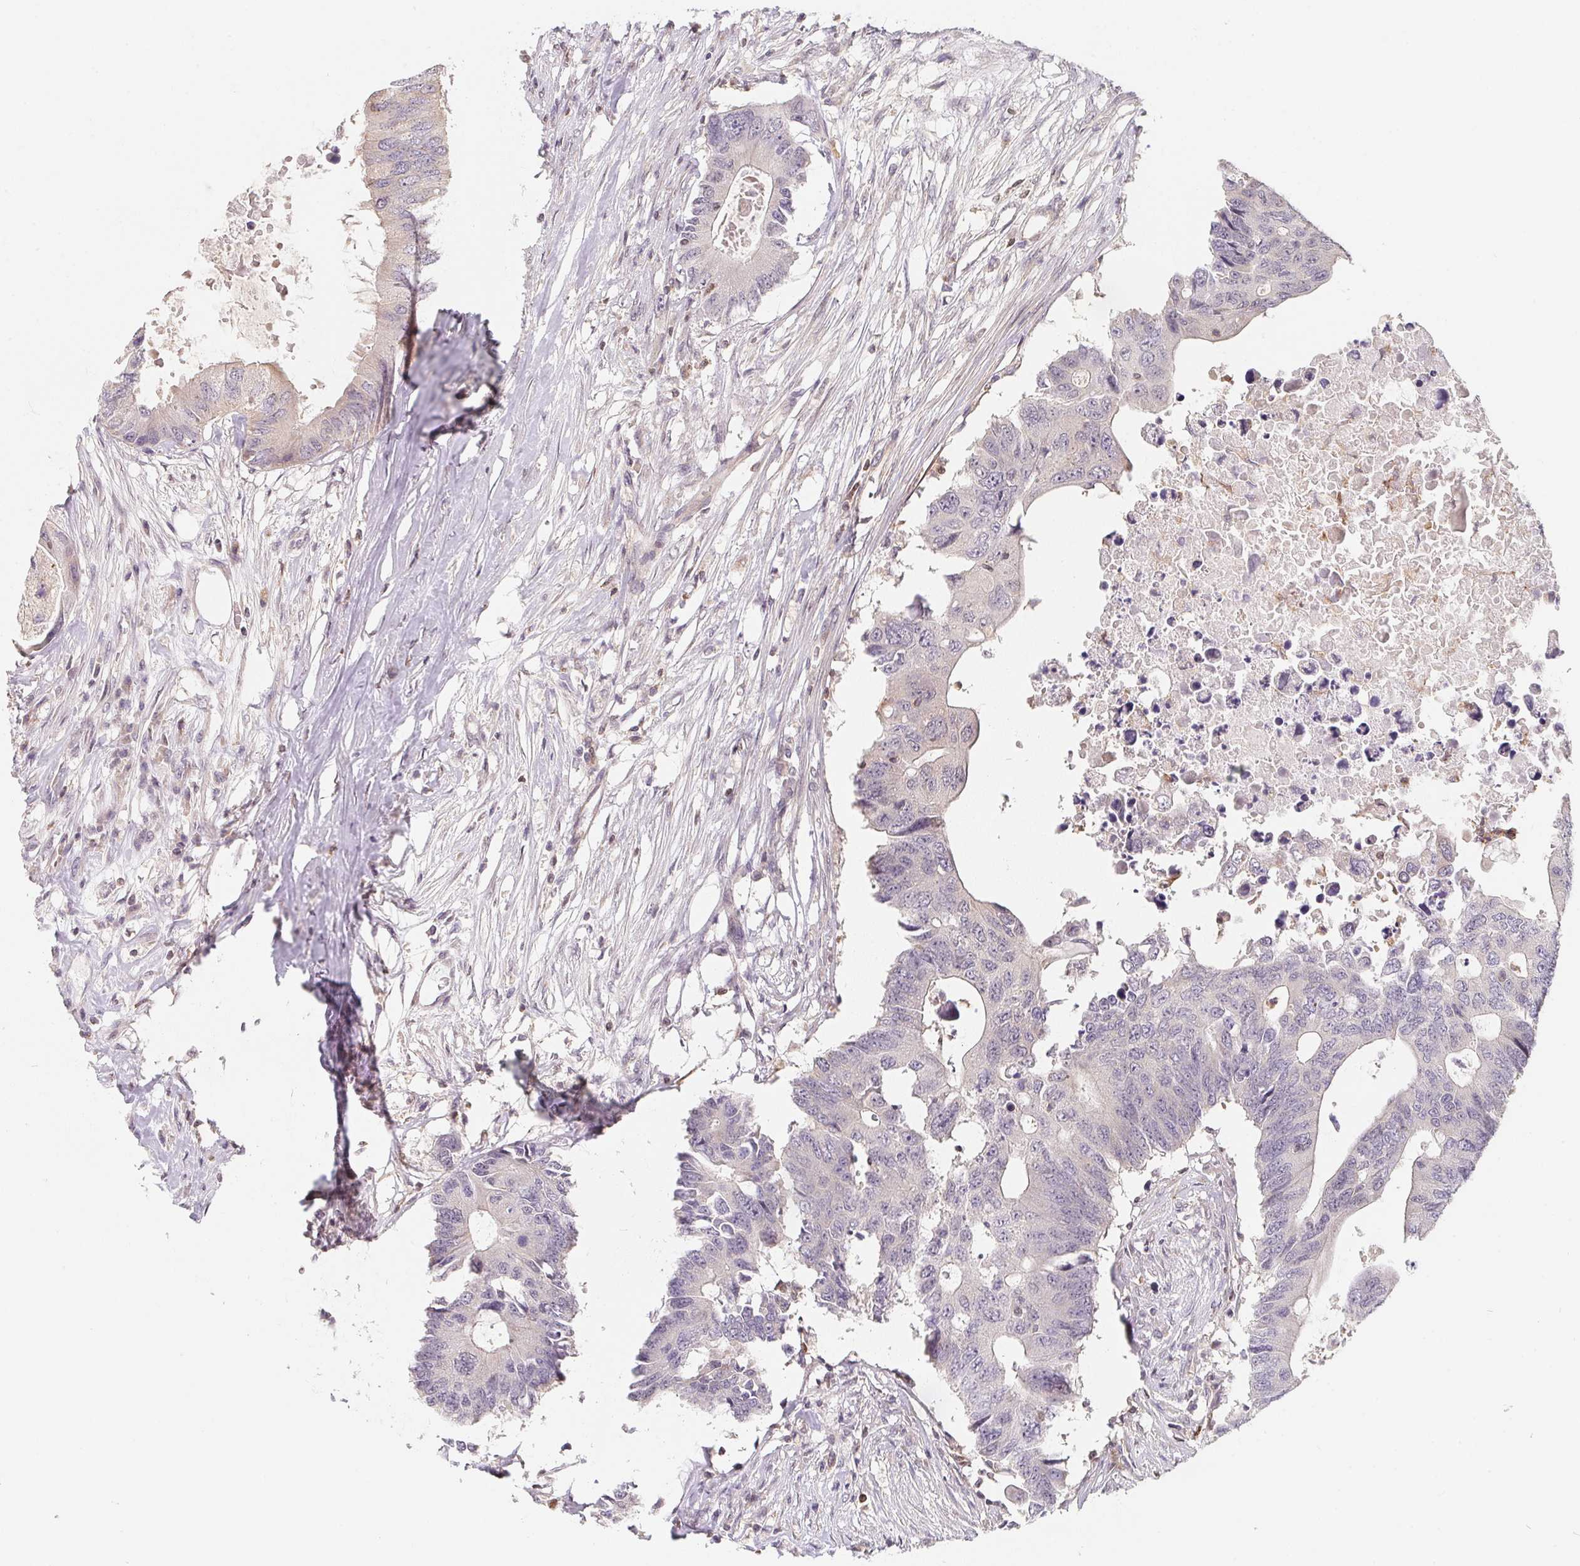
{"staining": {"intensity": "negative", "quantity": "none", "location": "none"}, "tissue": "colorectal cancer", "cell_type": "Tumor cells", "image_type": "cancer", "snomed": [{"axis": "morphology", "description": "Adenocarcinoma, NOS"}, {"axis": "topography", "description": "Colon"}], "caption": "Tumor cells show no significant protein positivity in colorectal adenocarcinoma.", "gene": "ANKRD13A", "patient": {"sex": "male", "age": 71}}